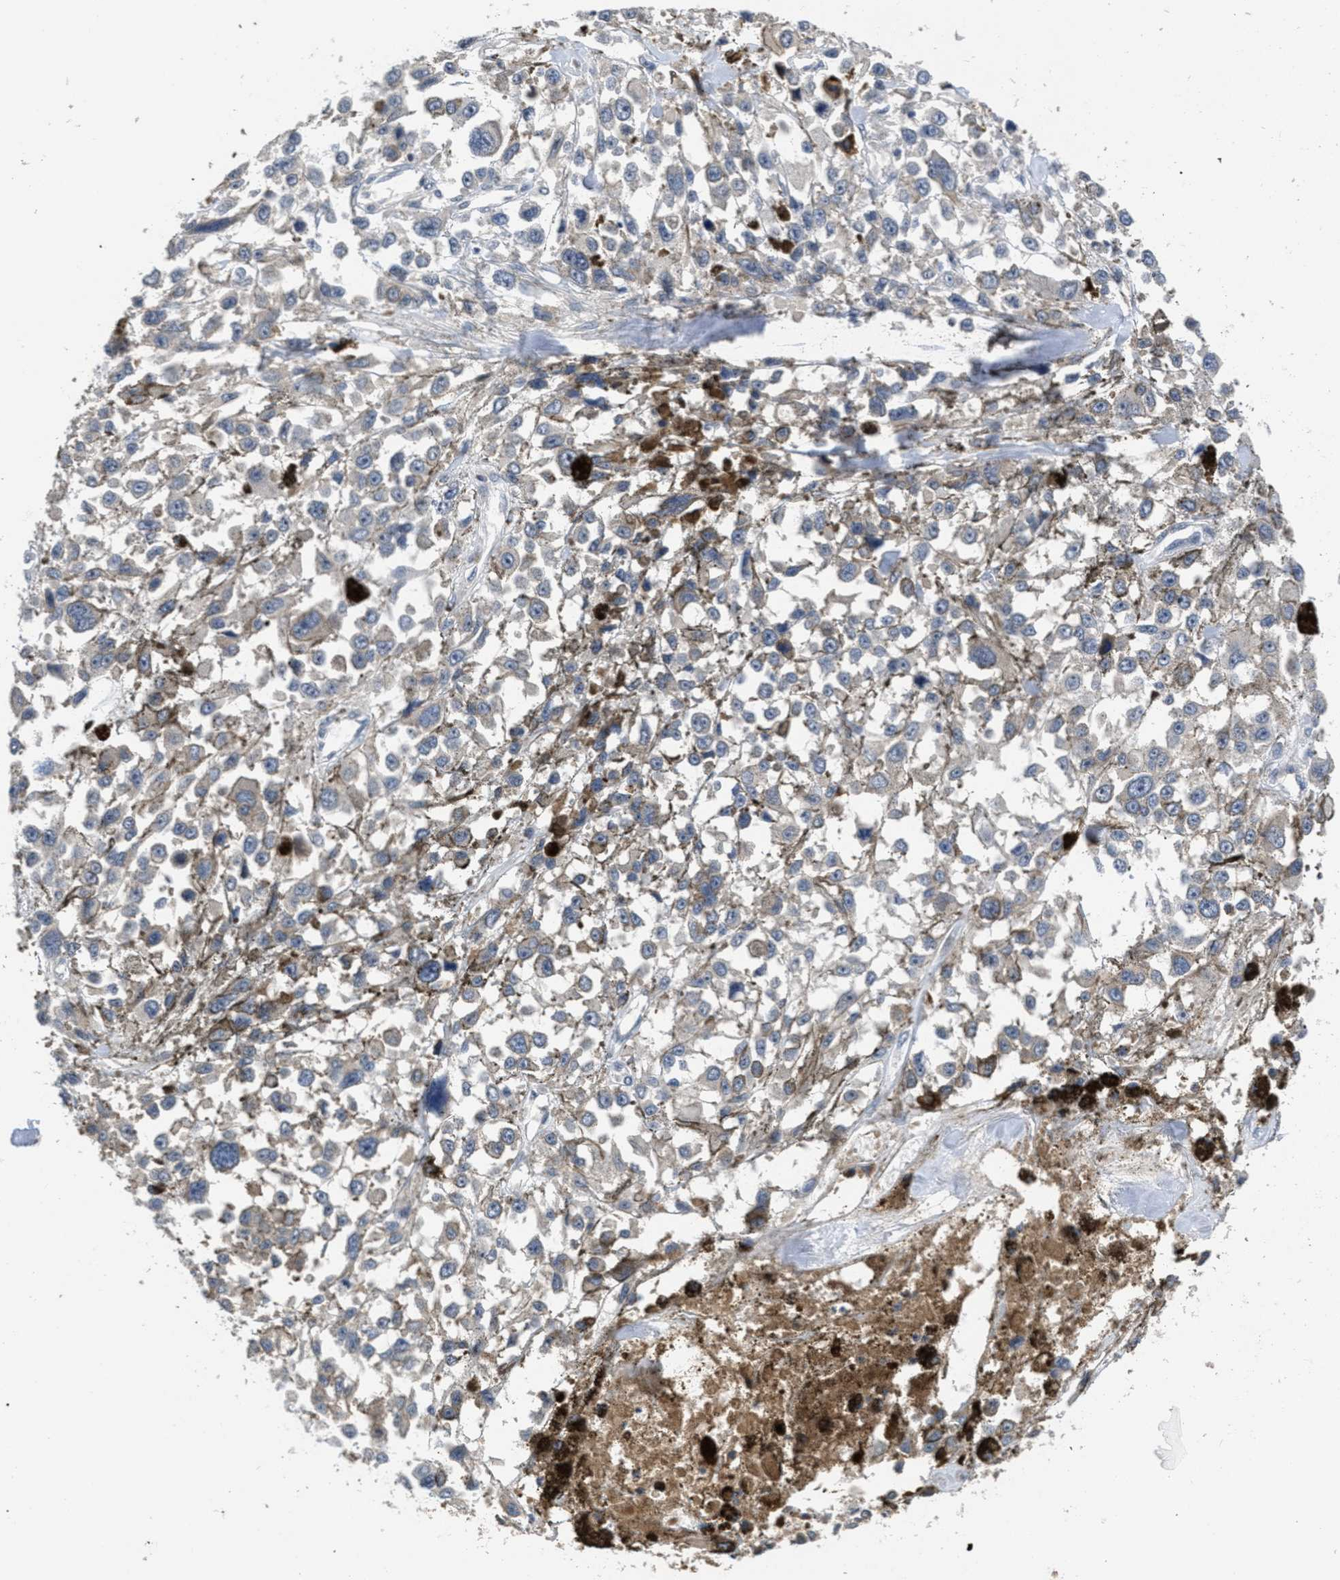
{"staining": {"intensity": "negative", "quantity": "none", "location": "none"}, "tissue": "melanoma", "cell_type": "Tumor cells", "image_type": "cancer", "snomed": [{"axis": "morphology", "description": "Malignant melanoma, Metastatic site"}, {"axis": "topography", "description": "Lymph node"}], "caption": "The IHC photomicrograph has no significant positivity in tumor cells of melanoma tissue.", "gene": "ANGPT1", "patient": {"sex": "male", "age": 59}}